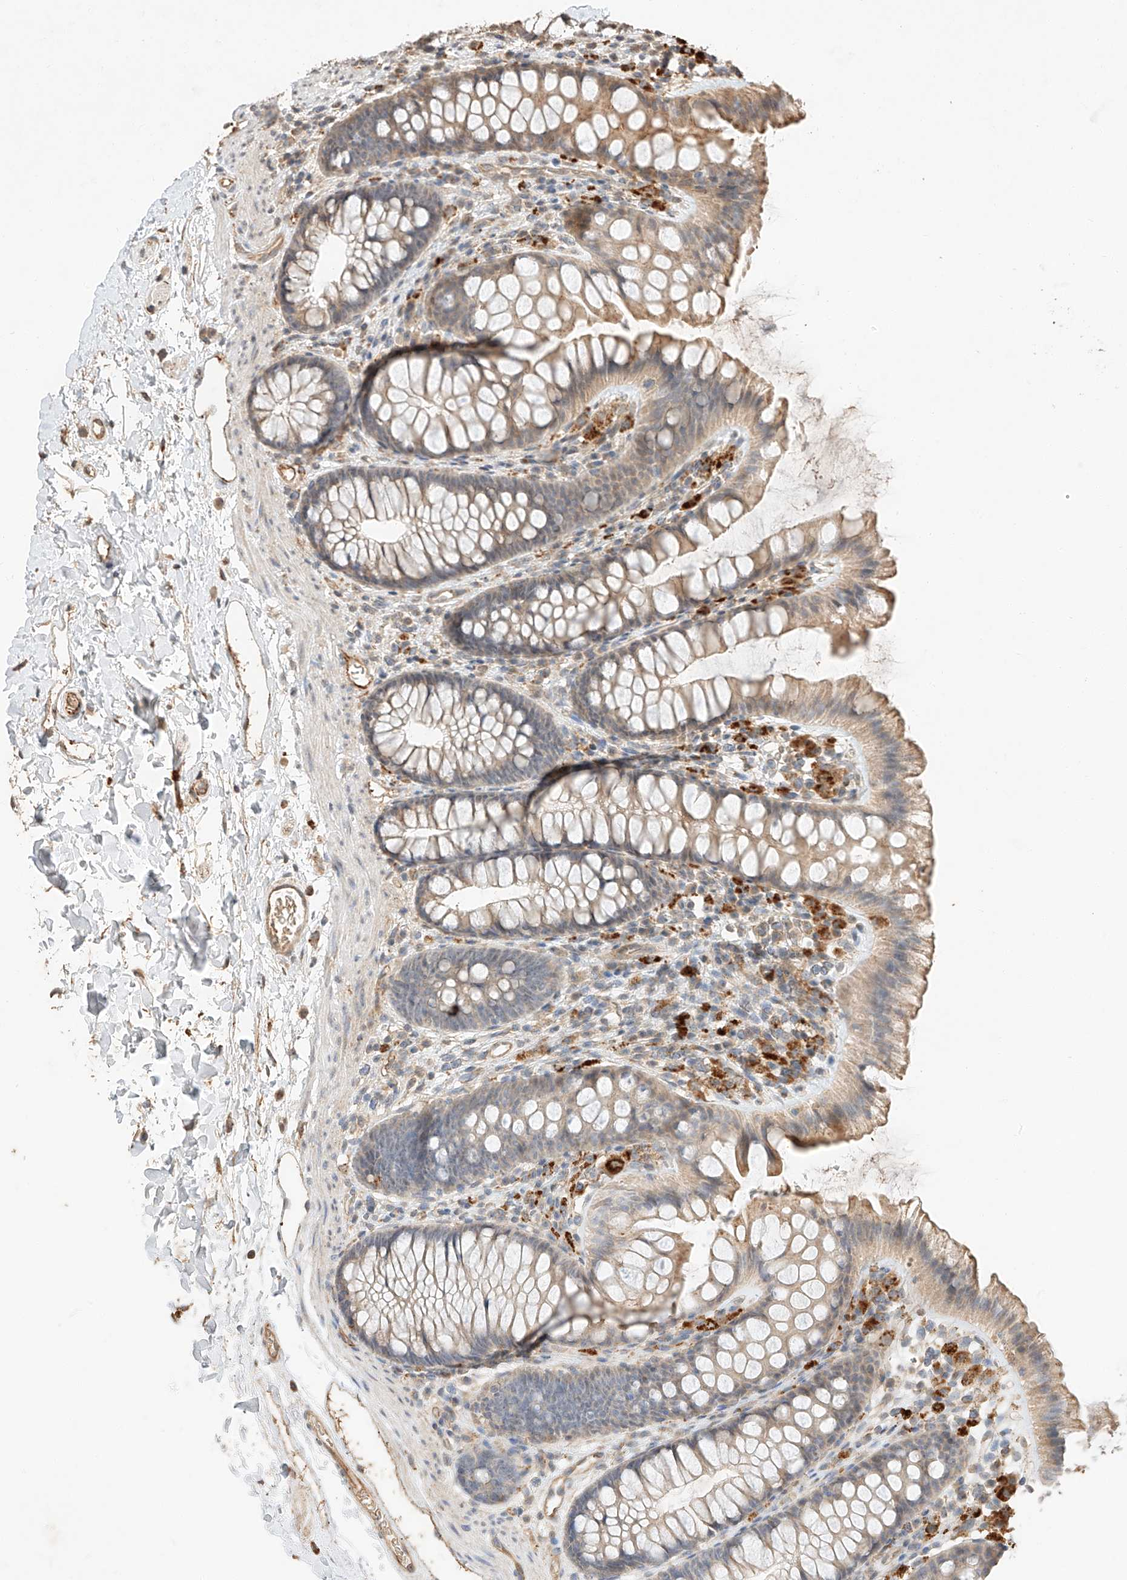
{"staining": {"intensity": "weak", "quantity": ">75%", "location": "cytoplasmic/membranous"}, "tissue": "colon", "cell_type": "Endothelial cells", "image_type": "normal", "snomed": [{"axis": "morphology", "description": "Normal tissue, NOS"}, {"axis": "topography", "description": "Colon"}], "caption": "IHC (DAB) staining of normal colon shows weak cytoplasmic/membranous protein positivity in about >75% of endothelial cells.", "gene": "SUSD6", "patient": {"sex": "female", "age": 62}}